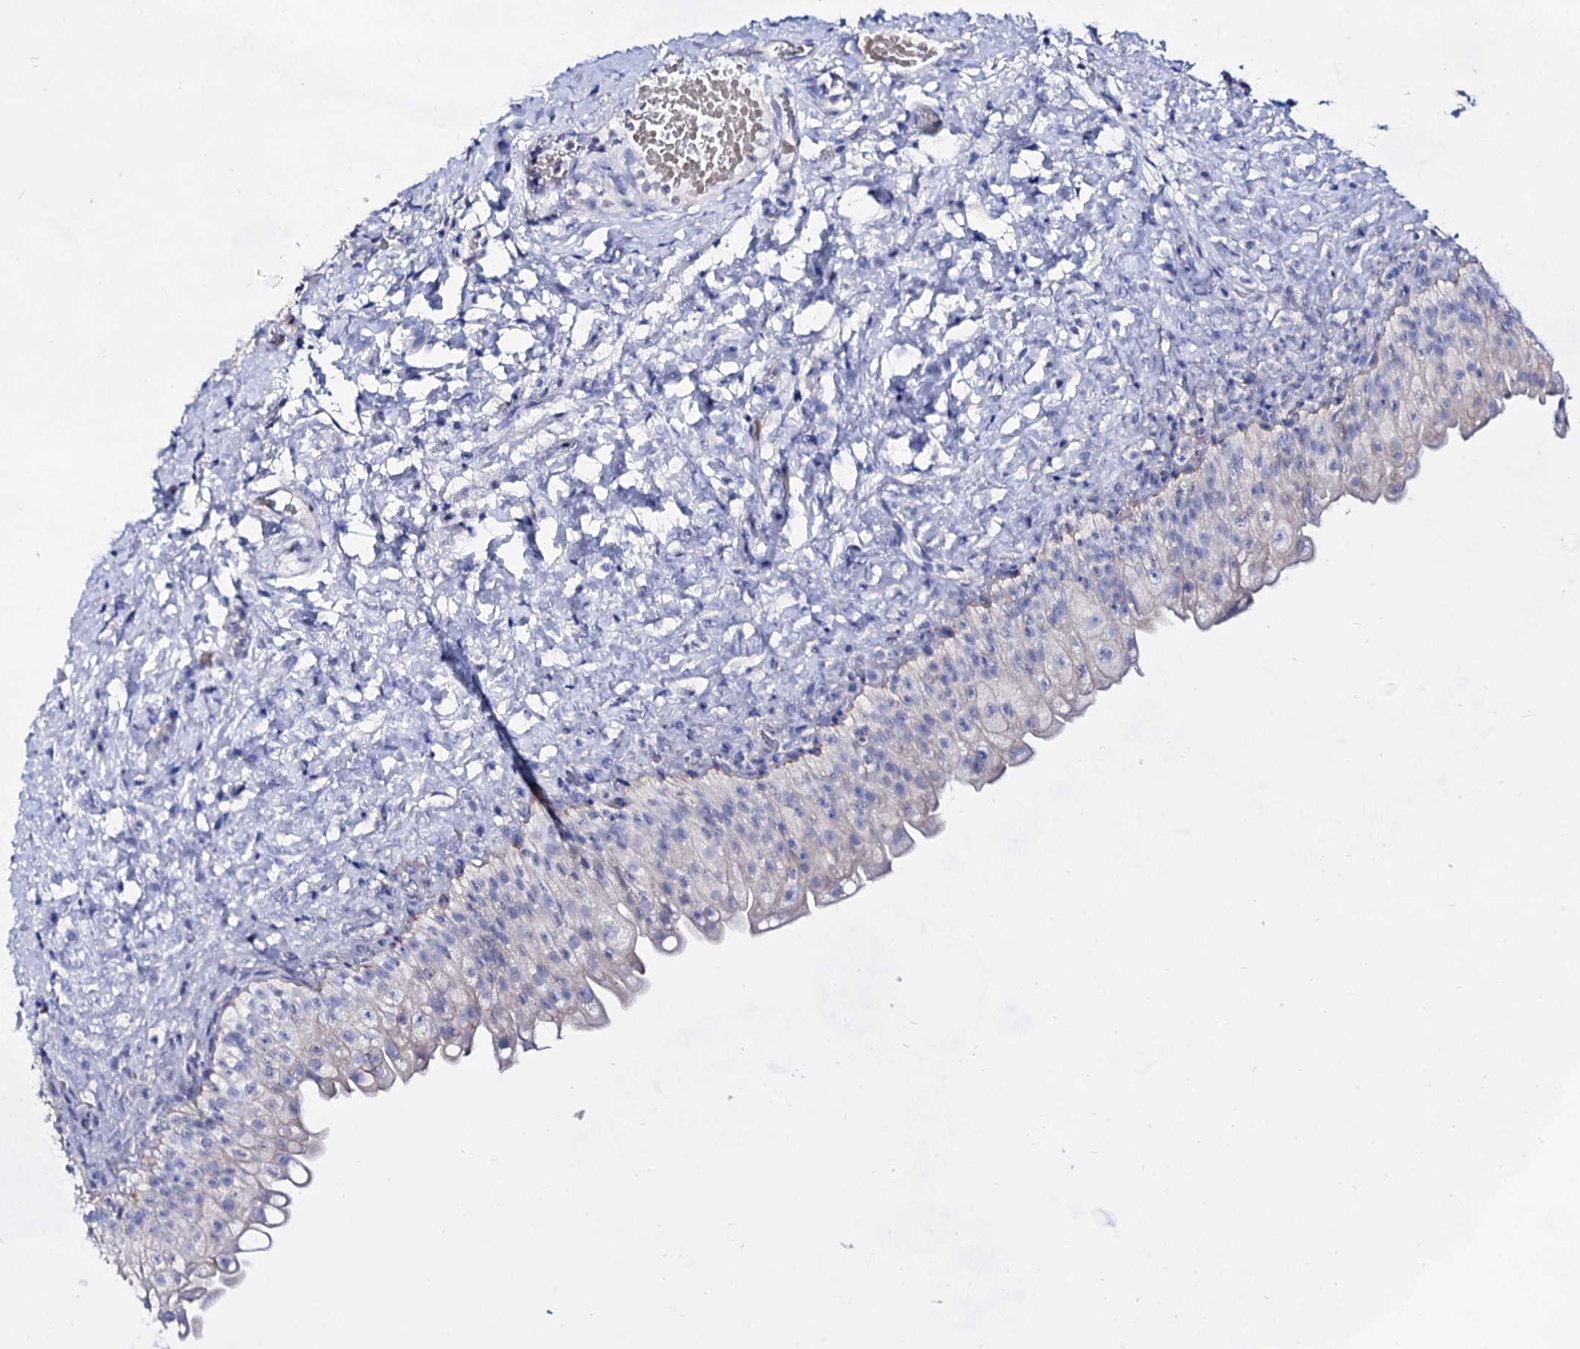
{"staining": {"intensity": "negative", "quantity": "none", "location": "none"}, "tissue": "urinary bladder", "cell_type": "Urothelial cells", "image_type": "normal", "snomed": [{"axis": "morphology", "description": "Normal tissue, NOS"}, {"axis": "topography", "description": "Urinary bladder"}], "caption": "Urothelial cells are negative for protein expression in normal human urinary bladder. (Stains: DAB (3,3'-diaminobenzidine) IHC with hematoxylin counter stain, Microscopy: brightfield microscopy at high magnification).", "gene": "PLIN1", "patient": {"sex": "female", "age": 27}}